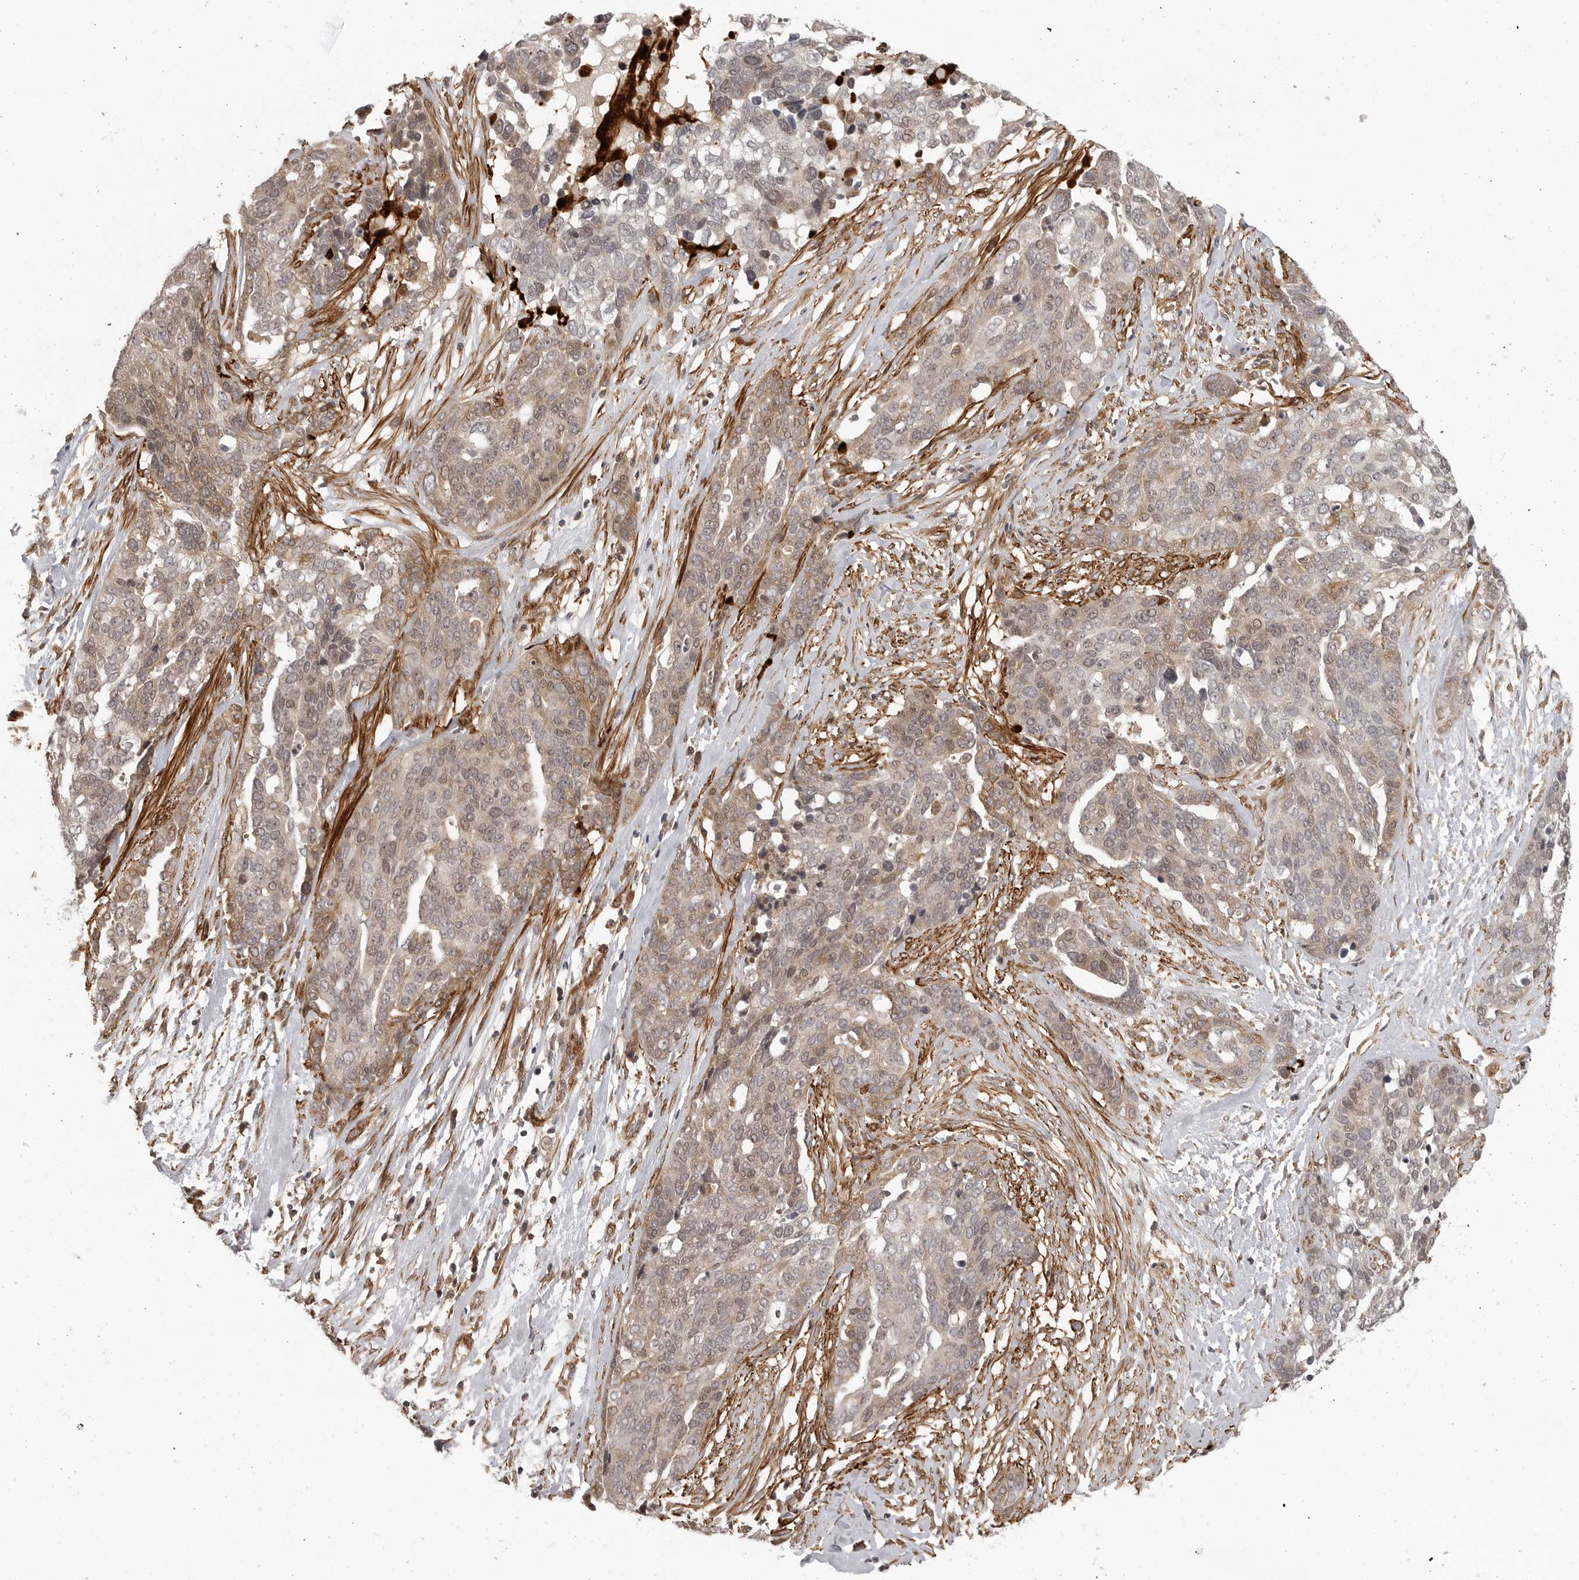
{"staining": {"intensity": "weak", "quantity": ">75%", "location": "cytoplasmic/membranous,nuclear"}, "tissue": "ovarian cancer", "cell_type": "Tumor cells", "image_type": "cancer", "snomed": [{"axis": "morphology", "description": "Cystadenocarcinoma, serous, NOS"}, {"axis": "topography", "description": "Ovary"}], "caption": "The histopathology image reveals immunohistochemical staining of ovarian serous cystadenocarcinoma. There is weak cytoplasmic/membranous and nuclear positivity is present in about >75% of tumor cells.", "gene": "TUT4", "patient": {"sex": "female", "age": 44}}